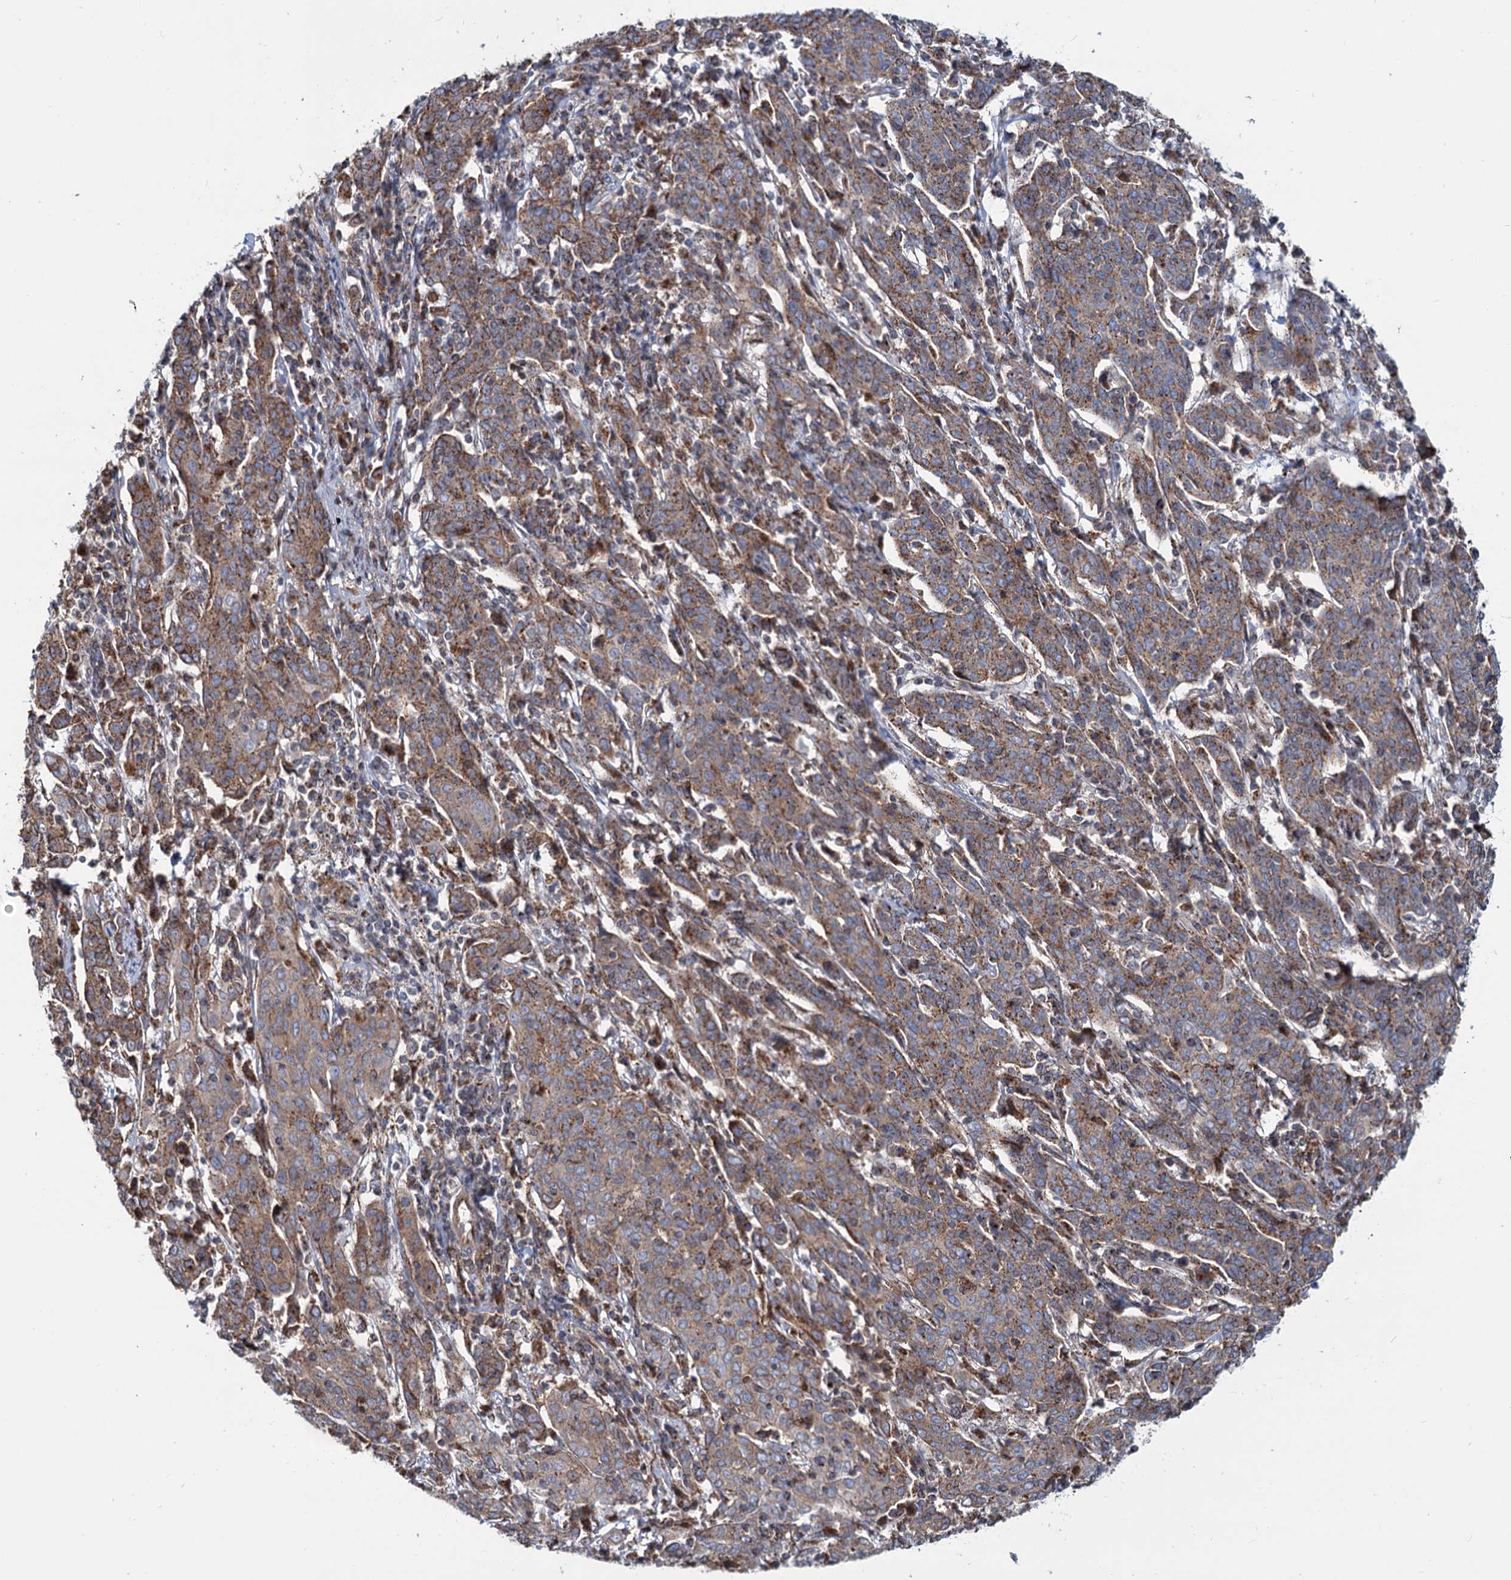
{"staining": {"intensity": "moderate", "quantity": "25%-75%", "location": "cytoplasmic/membranous"}, "tissue": "cervical cancer", "cell_type": "Tumor cells", "image_type": "cancer", "snomed": [{"axis": "morphology", "description": "Squamous cell carcinoma, NOS"}, {"axis": "topography", "description": "Cervix"}], "caption": "Cervical squamous cell carcinoma stained for a protein displays moderate cytoplasmic/membranous positivity in tumor cells.", "gene": "PSEN1", "patient": {"sex": "female", "age": 67}}